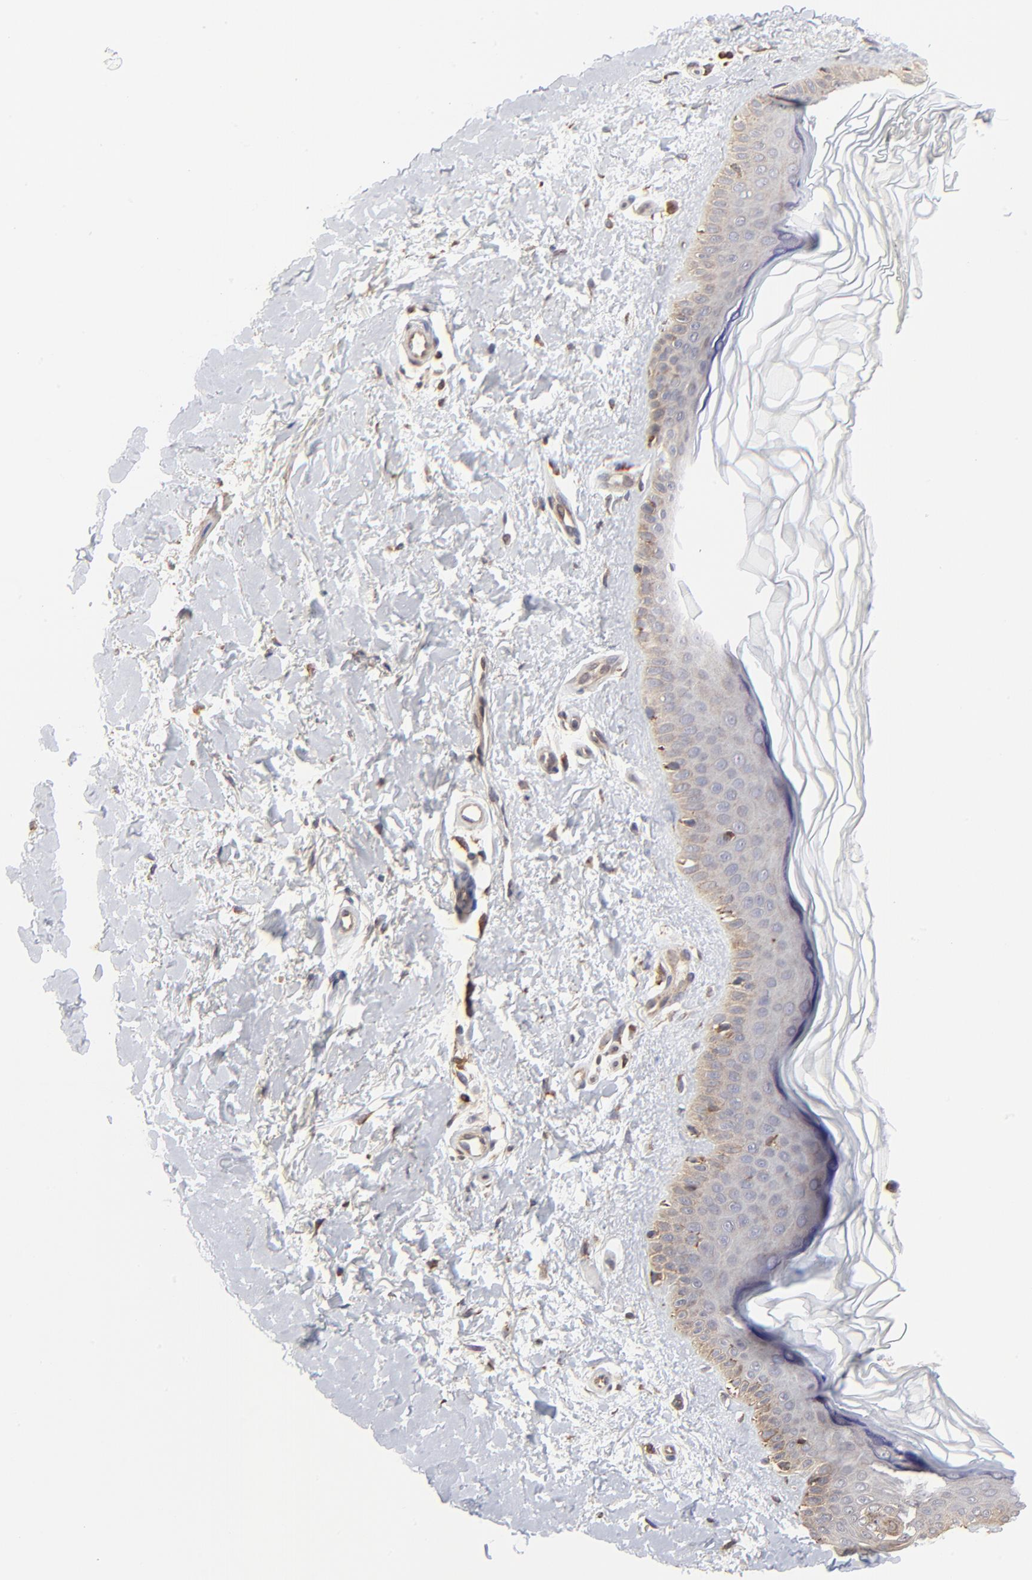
{"staining": {"intensity": "moderate", "quantity": ">75%", "location": "cytoplasmic/membranous"}, "tissue": "skin", "cell_type": "Fibroblasts", "image_type": "normal", "snomed": [{"axis": "morphology", "description": "Normal tissue, NOS"}, {"axis": "topography", "description": "Skin"}], "caption": "High-magnification brightfield microscopy of normal skin stained with DAB (3,3'-diaminobenzidine) (brown) and counterstained with hematoxylin (blue). fibroblasts exhibit moderate cytoplasmic/membranous staining is appreciated in approximately>75% of cells. The staining is performed using DAB brown chromogen to label protein expression. The nuclei are counter-stained blue using hematoxylin.", "gene": "ELP2", "patient": {"sex": "female", "age": 19}}